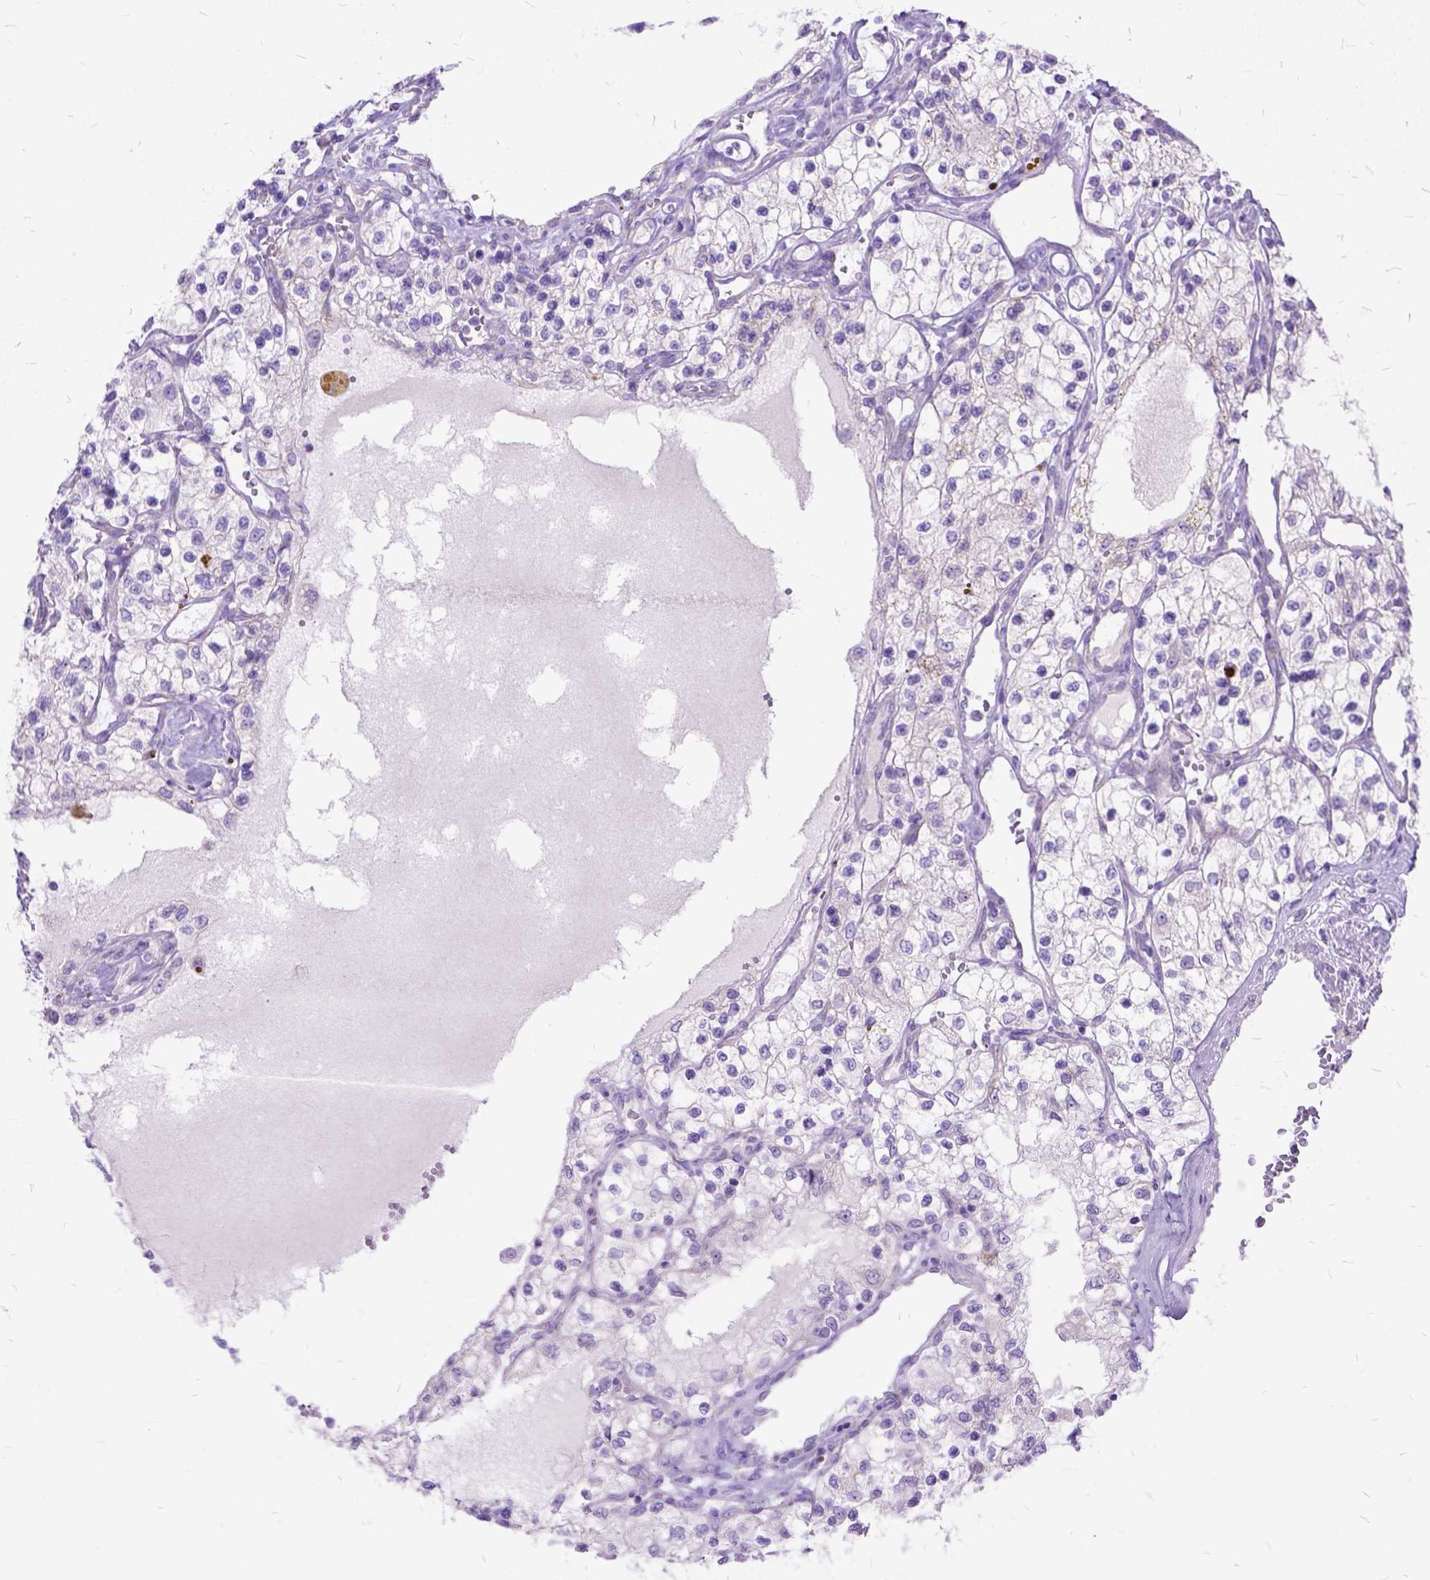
{"staining": {"intensity": "negative", "quantity": "none", "location": "none"}, "tissue": "renal cancer", "cell_type": "Tumor cells", "image_type": "cancer", "snomed": [{"axis": "morphology", "description": "Adenocarcinoma, NOS"}, {"axis": "topography", "description": "Kidney"}], "caption": "Immunohistochemistry image of neoplastic tissue: human renal adenocarcinoma stained with DAB (3,3'-diaminobenzidine) shows no significant protein positivity in tumor cells.", "gene": "CTAG2", "patient": {"sex": "female", "age": 69}}